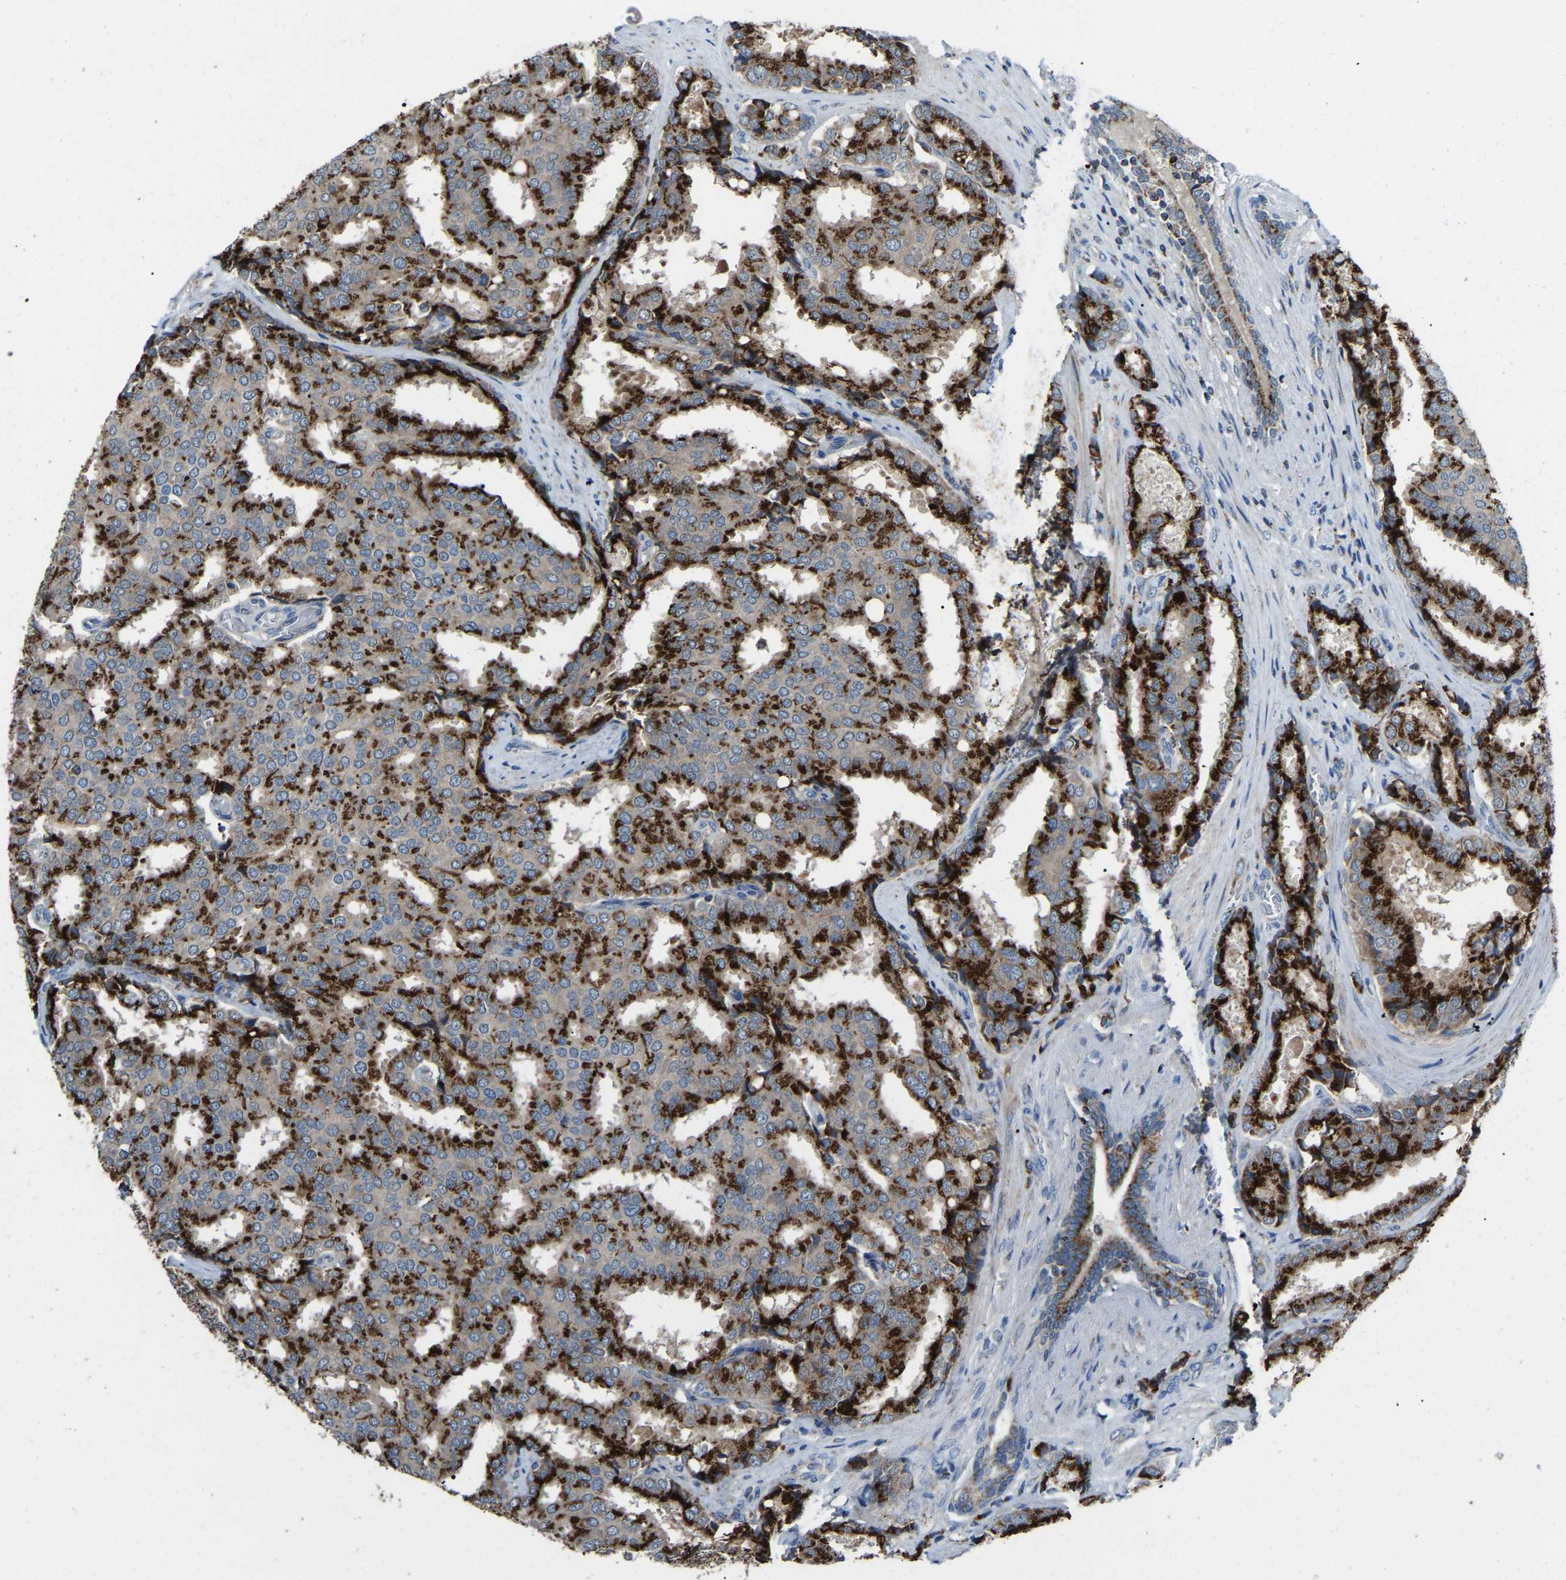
{"staining": {"intensity": "strong", "quantity": ">75%", "location": "cytoplasmic/membranous"}, "tissue": "prostate cancer", "cell_type": "Tumor cells", "image_type": "cancer", "snomed": [{"axis": "morphology", "description": "Adenocarcinoma, High grade"}, {"axis": "topography", "description": "Prostate"}], "caption": "Immunohistochemistry (IHC) of human prostate high-grade adenocarcinoma demonstrates high levels of strong cytoplasmic/membranous expression in approximately >75% of tumor cells.", "gene": "CANT1", "patient": {"sex": "male", "age": 50}}